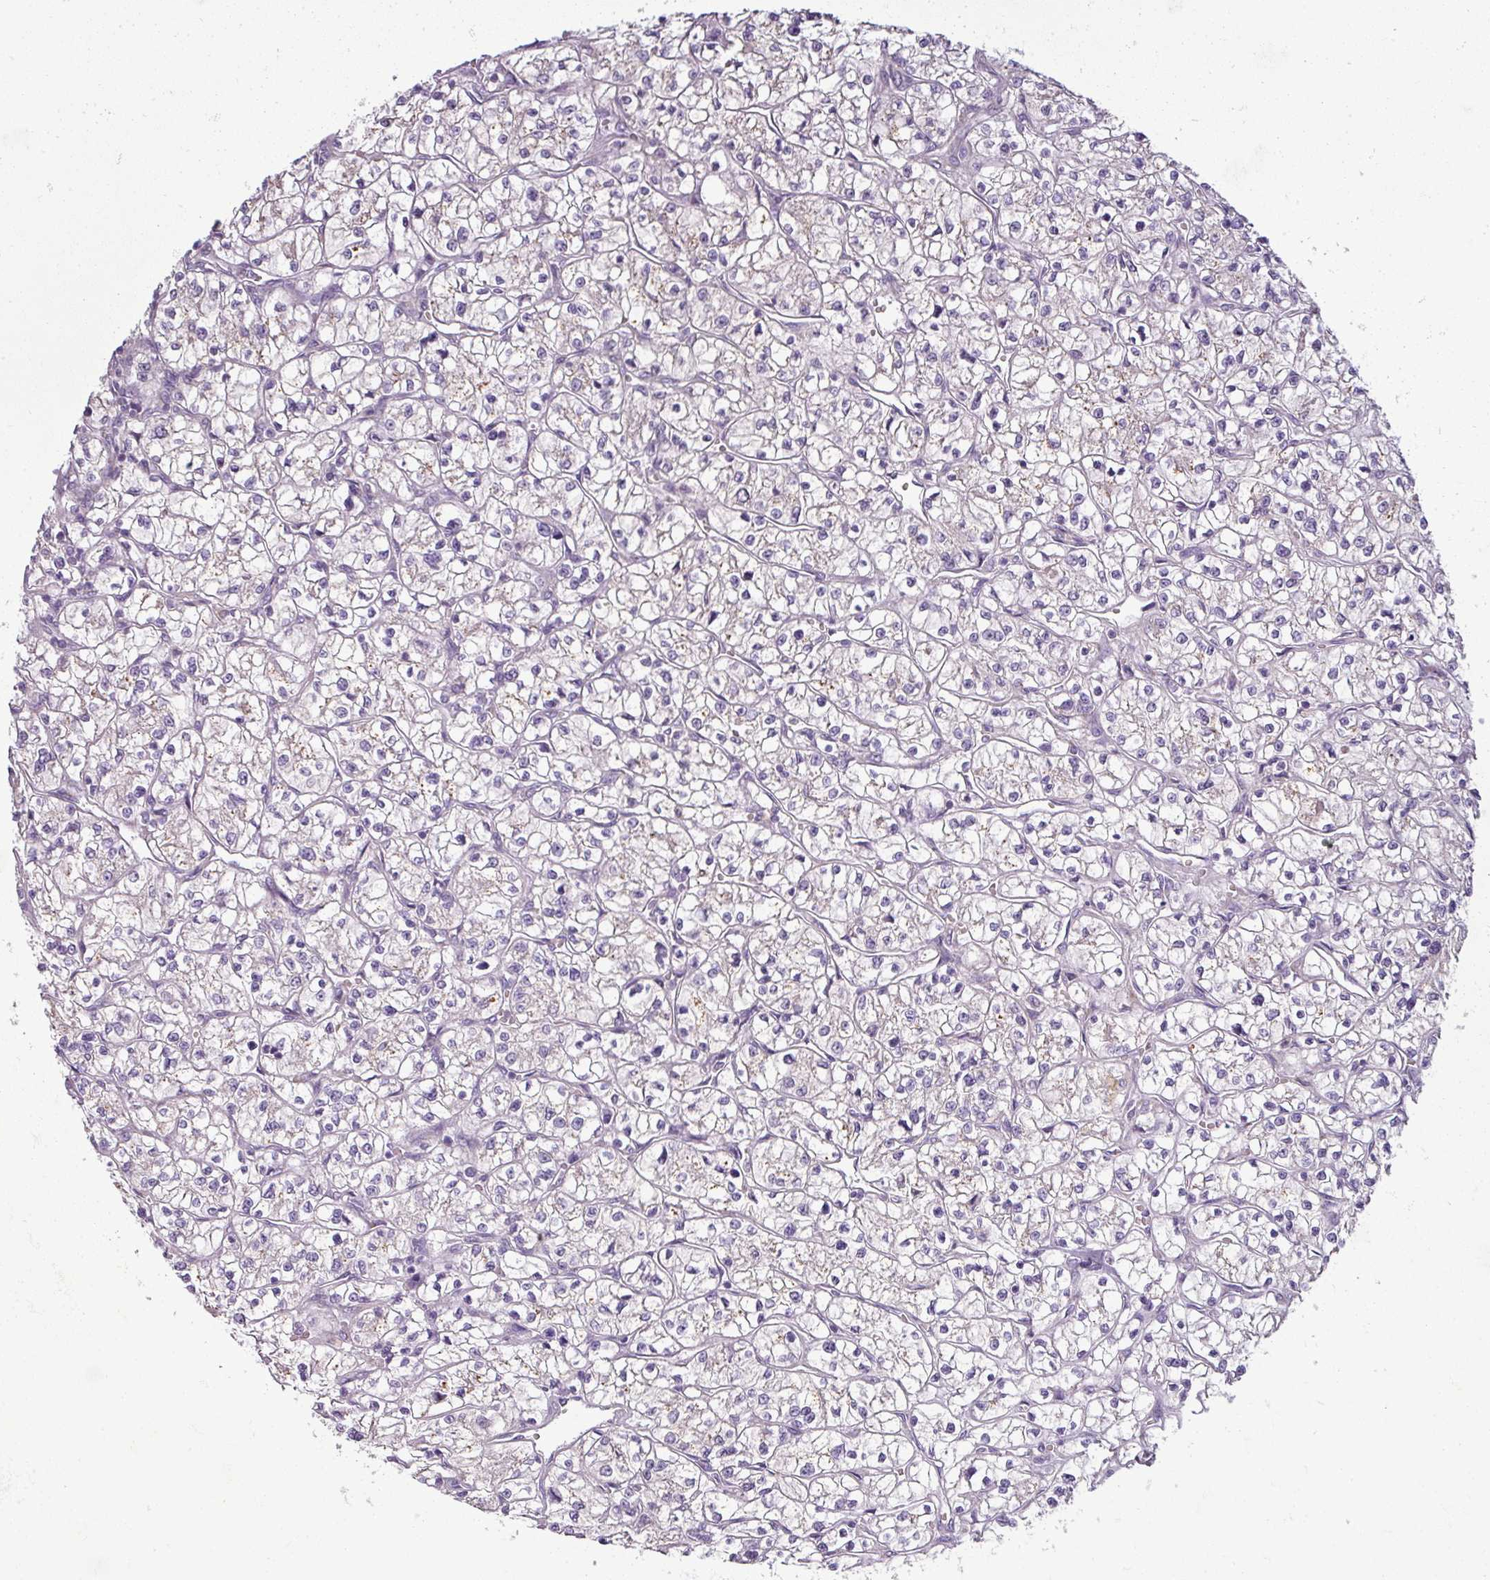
{"staining": {"intensity": "negative", "quantity": "none", "location": "none"}, "tissue": "renal cancer", "cell_type": "Tumor cells", "image_type": "cancer", "snomed": [{"axis": "morphology", "description": "Adenocarcinoma, NOS"}, {"axis": "topography", "description": "Kidney"}], "caption": "Protein analysis of renal adenocarcinoma demonstrates no significant staining in tumor cells. (Stains: DAB immunohistochemistry with hematoxylin counter stain, Microscopy: brightfield microscopy at high magnification).", "gene": "PNMA6A", "patient": {"sex": "female", "age": 64}}